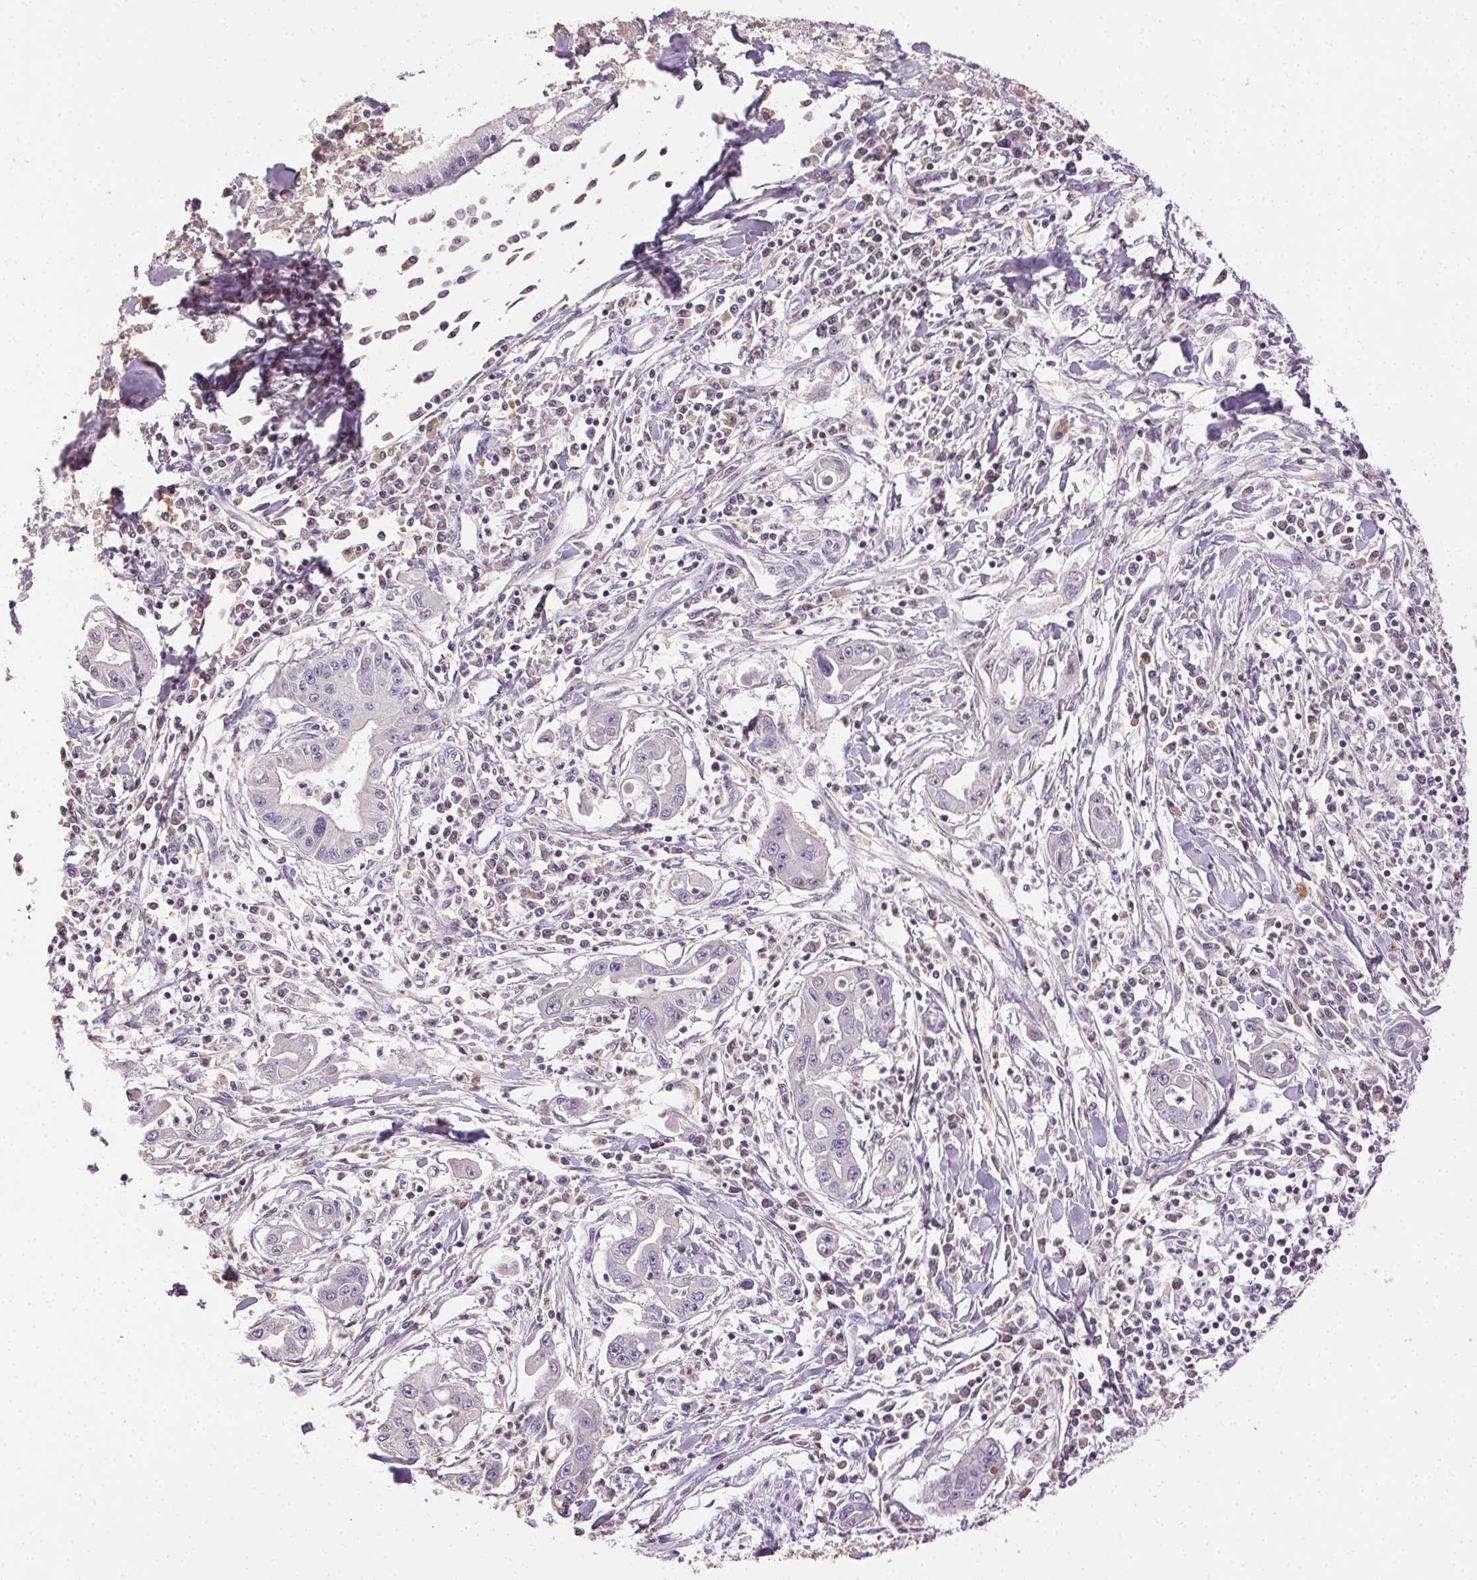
{"staining": {"intensity": "negative", "quantity": "none", "location": "none"}, "tissue": "pancreatic cancer", "cell_type": "Tumor cells", "image_type": "cancer", "snomed": [{"axis": "morphology", "description": "Adenocarcinoma, NOS"}, {"axis": "topography", "description": "Pancreas"}], "caption": "IHC of pancreatic cancer displays no expression in tumor cells.", "gene": "BPIFB2", "patient": {"sex": "male", "age": 72}}